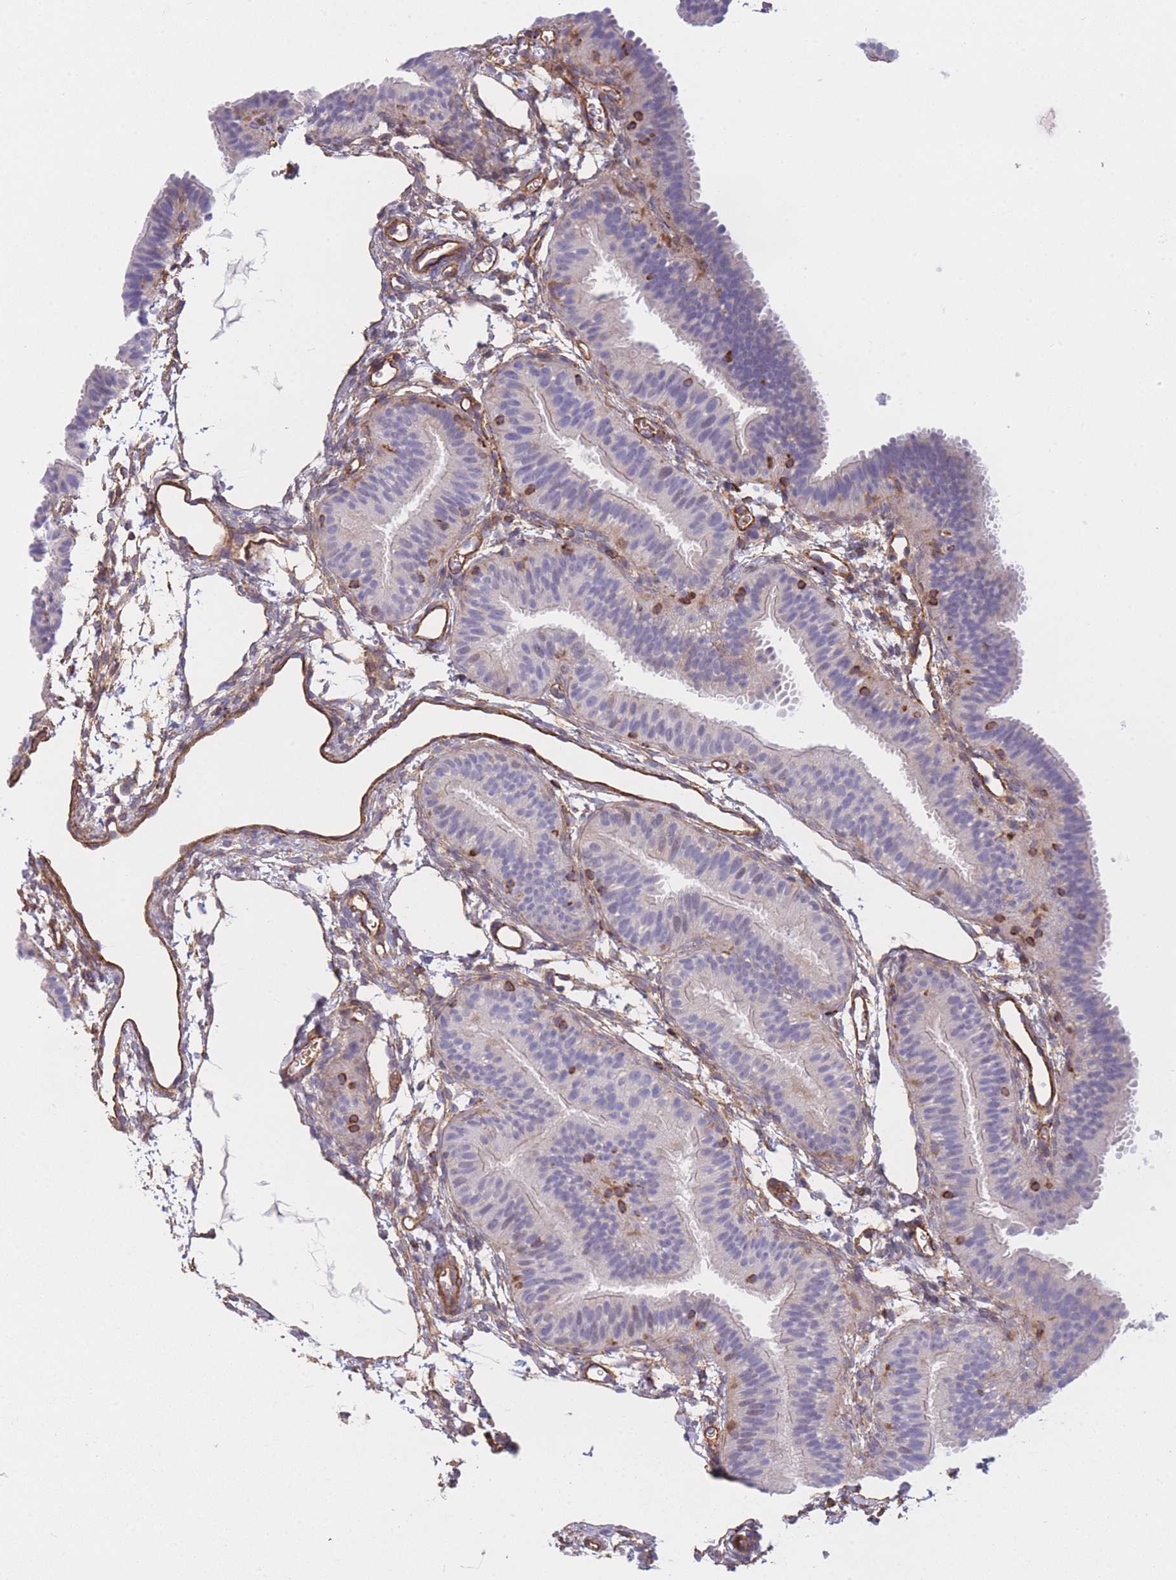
{"staining": {"intensity": "weak", "quantity": "<25%", "location": "cytoplasmic/membranous"}, "tissue": "fallopian tube", "cell_type": "Glandular cells", "image_type": "normal", "snomed": [{"axis": "morphology", "description": "Normal tissue, NOS"}, {"axis": "topography", "description": "Fallopian tube"}], "caption": "DAB (3,3'-diaminobenzidine) immunohistochemical staining of benign fallopian tube demonstrates no significant positivity in glandular cells.", "gene": "CDC25B", "patient": {"sex": "female", "age": 35}}